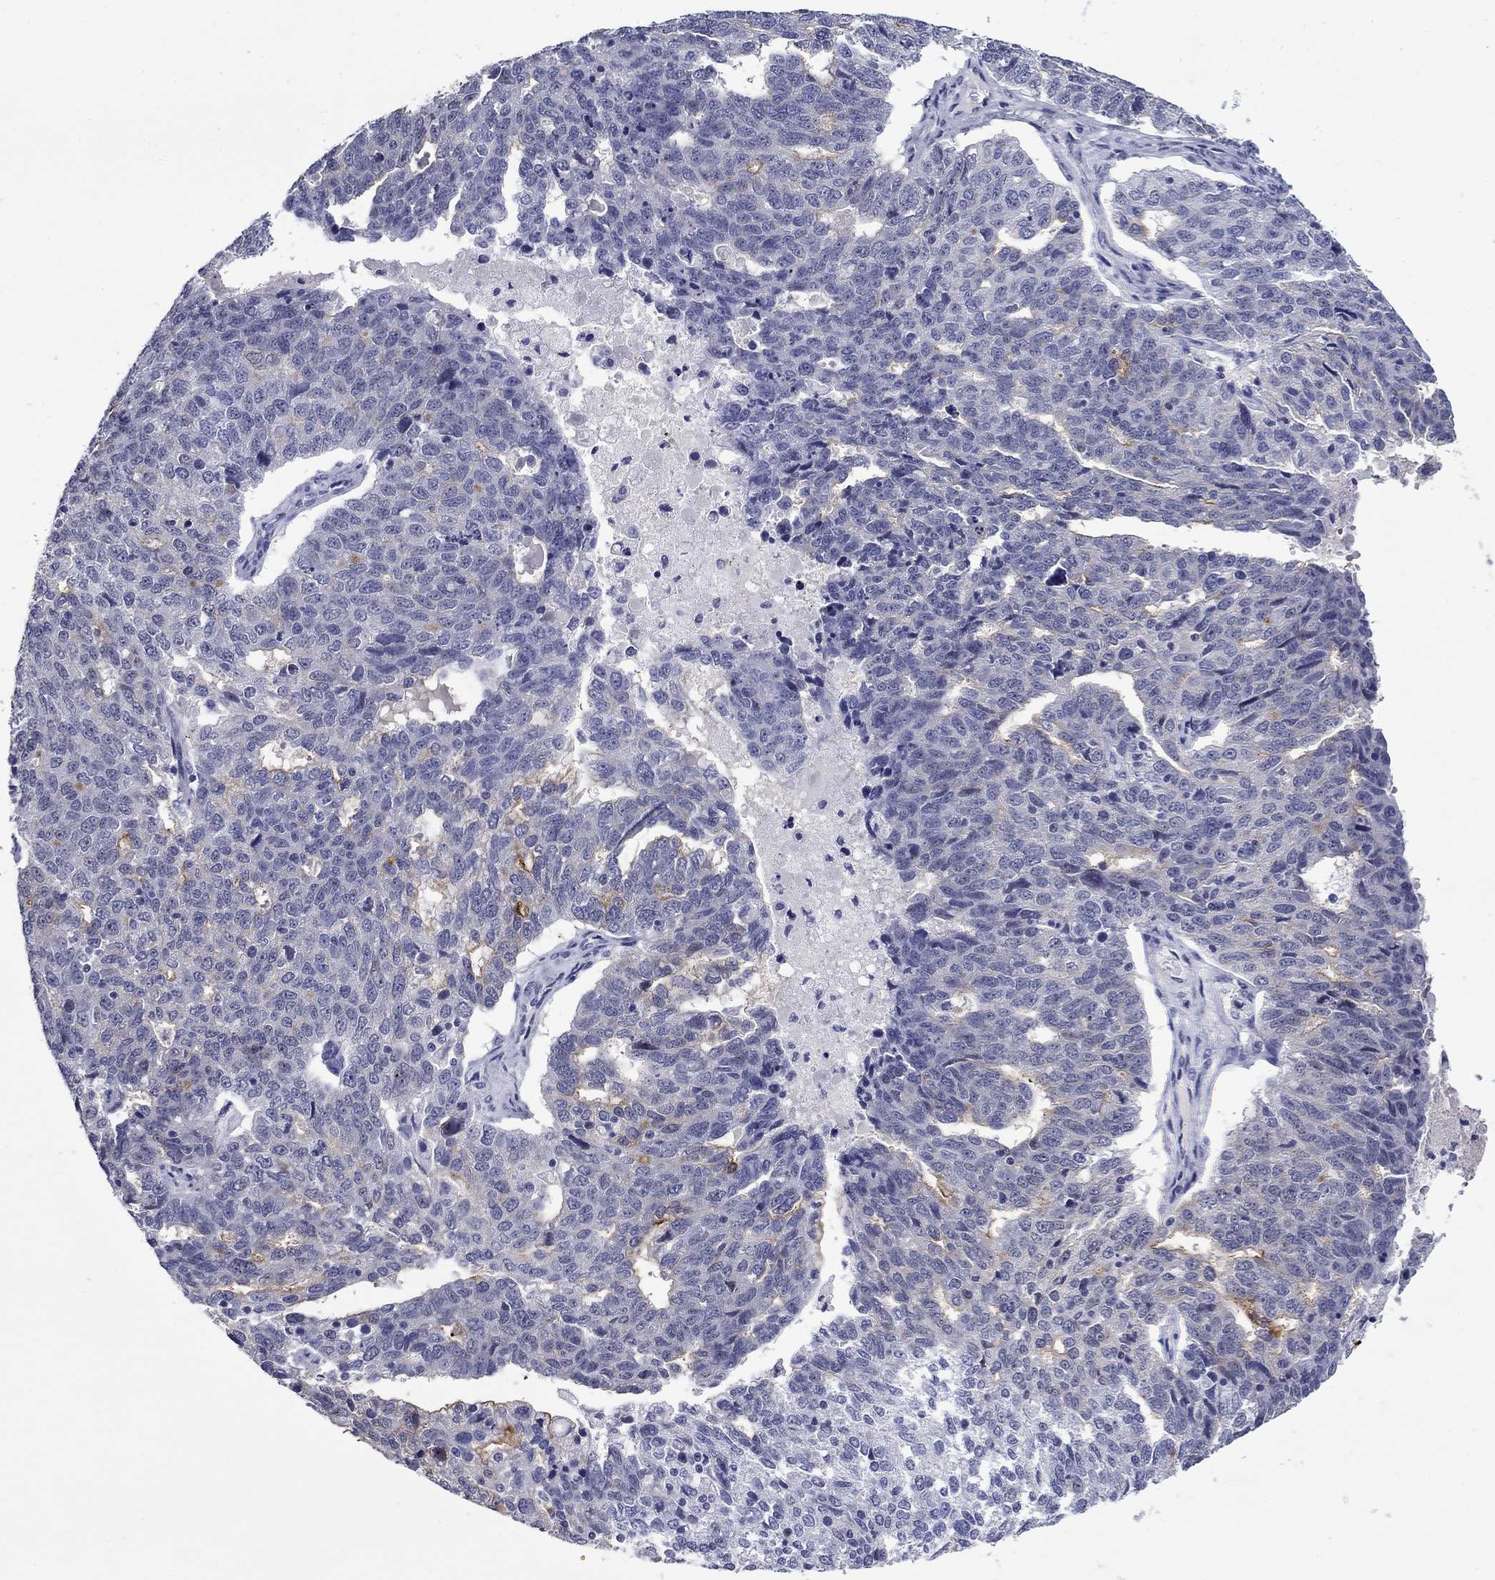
{"staining": {"intensity": "moderate", "quantity": "<25%", "location": "cytoplasmic/membranous"}, "tissue": "ovarian cancer", "cell_type": "Tumor cells", "image_type": "cancer", "snomed": [{"axis": "morphology", "description": "Cystadenocarcinoma, serous, NOS"}, {"axis": "topography", "description": "Ovary"}], "caption": "Approximately <25% of tumor cells in ovarian cancer display moderate cytoplasmic/membranous protein expression as visualized by brown immunohistochemical staining.", "gene": "C4orf19", "patient": {"sex": "female", "age": 71}}